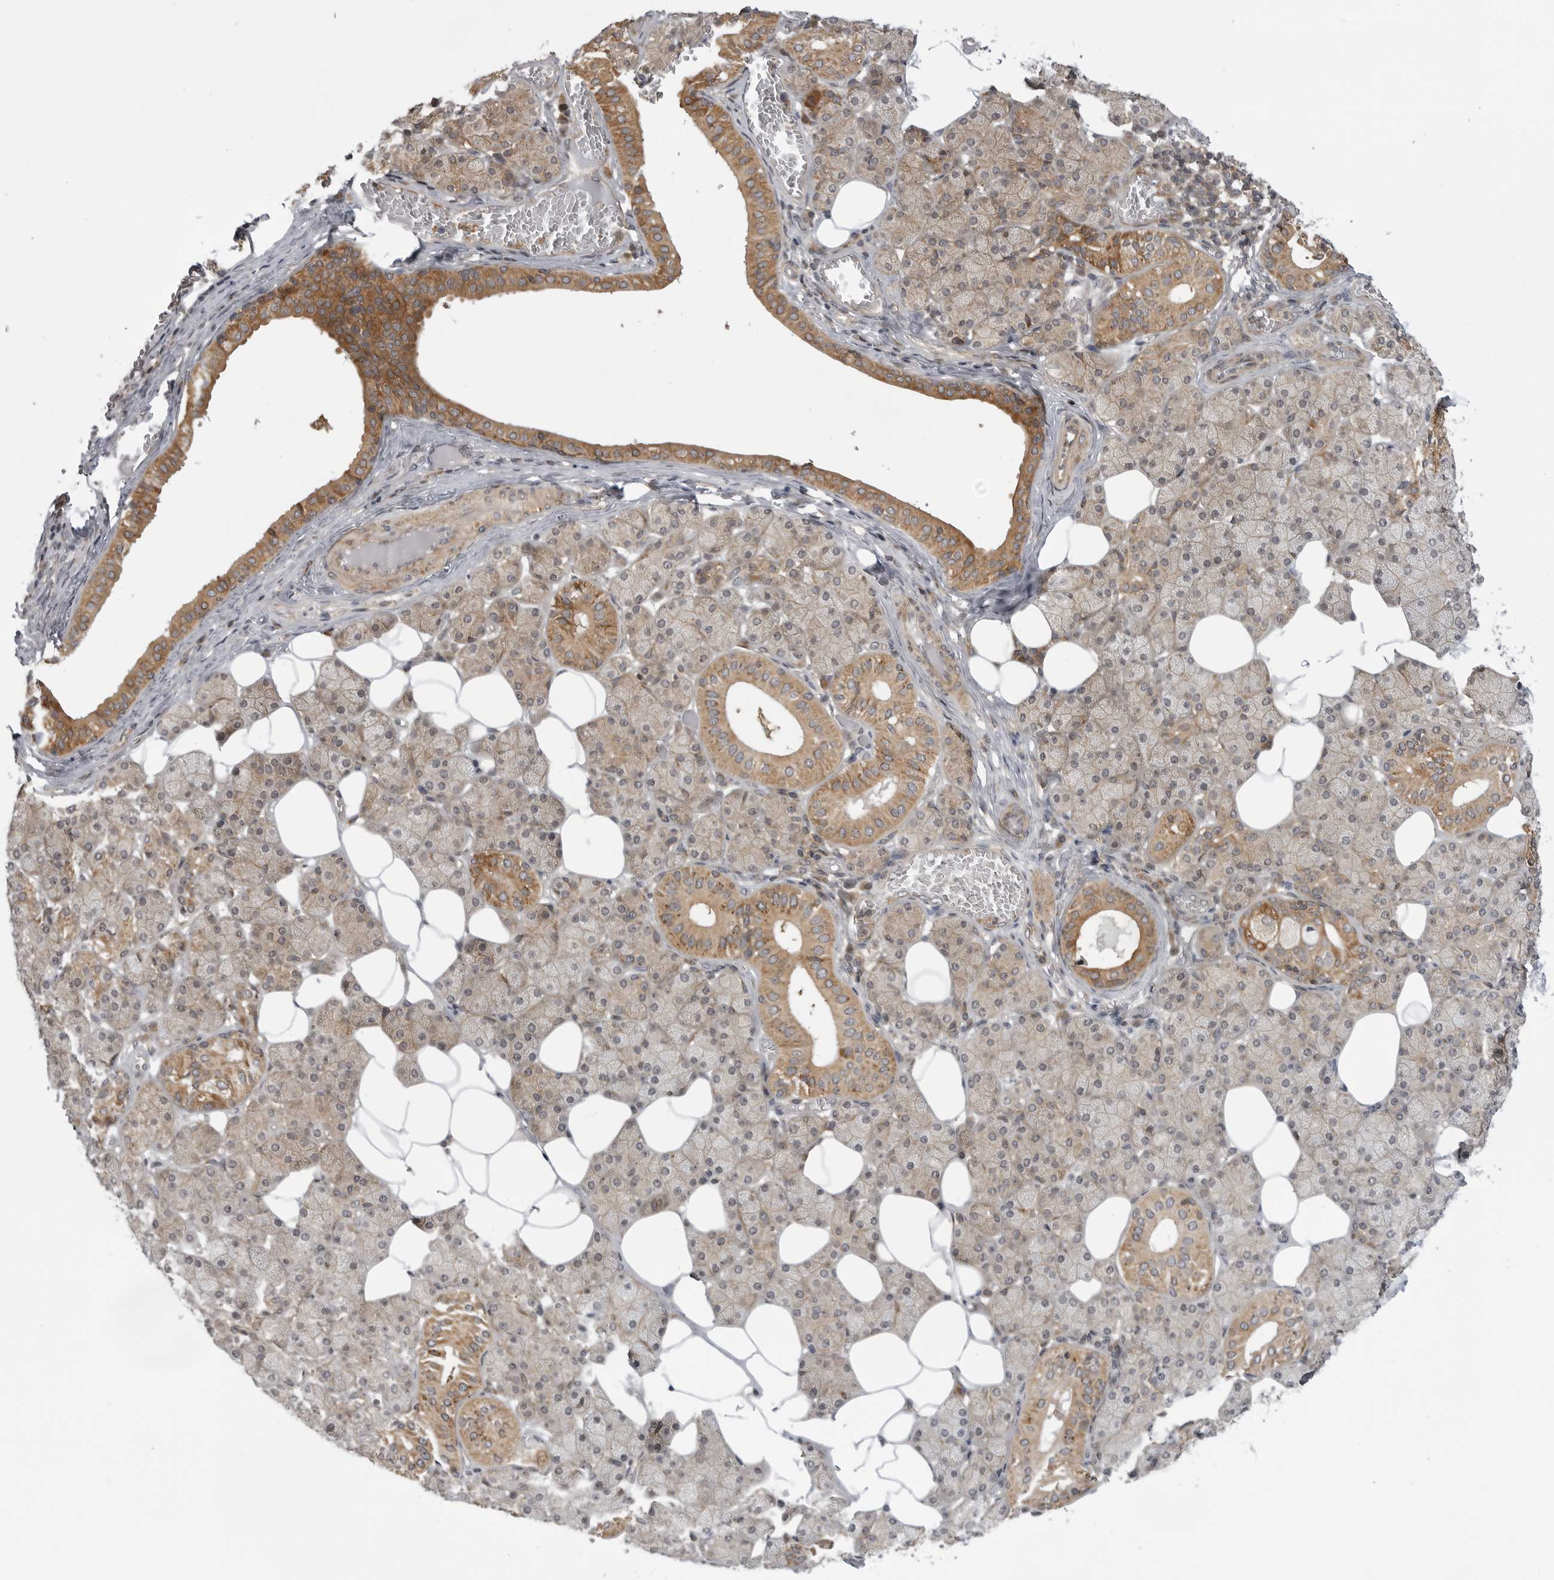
{"staining": {"intensity": "strong", "quantity": "<25%", "location": "cytoplasmic/membranous"}, "tissue": "salivary gland", "cell_type": "Glandular cells", "image_type": "normal", "snomed": [{"axis": "morphology", "description": "Normal tissue, NOS"}, {"axis": "topography", "description": "Salivary gland"}], "caption": "Immunohistochemistry micrograph of normal salivary gland stained for a protein (brown), which displays medium levels of strong cytoplasmic/membranous expression in about <25% of glandular cells.", "gene": "LRRC45", "patient": {"sex": "female", "age": 33}}